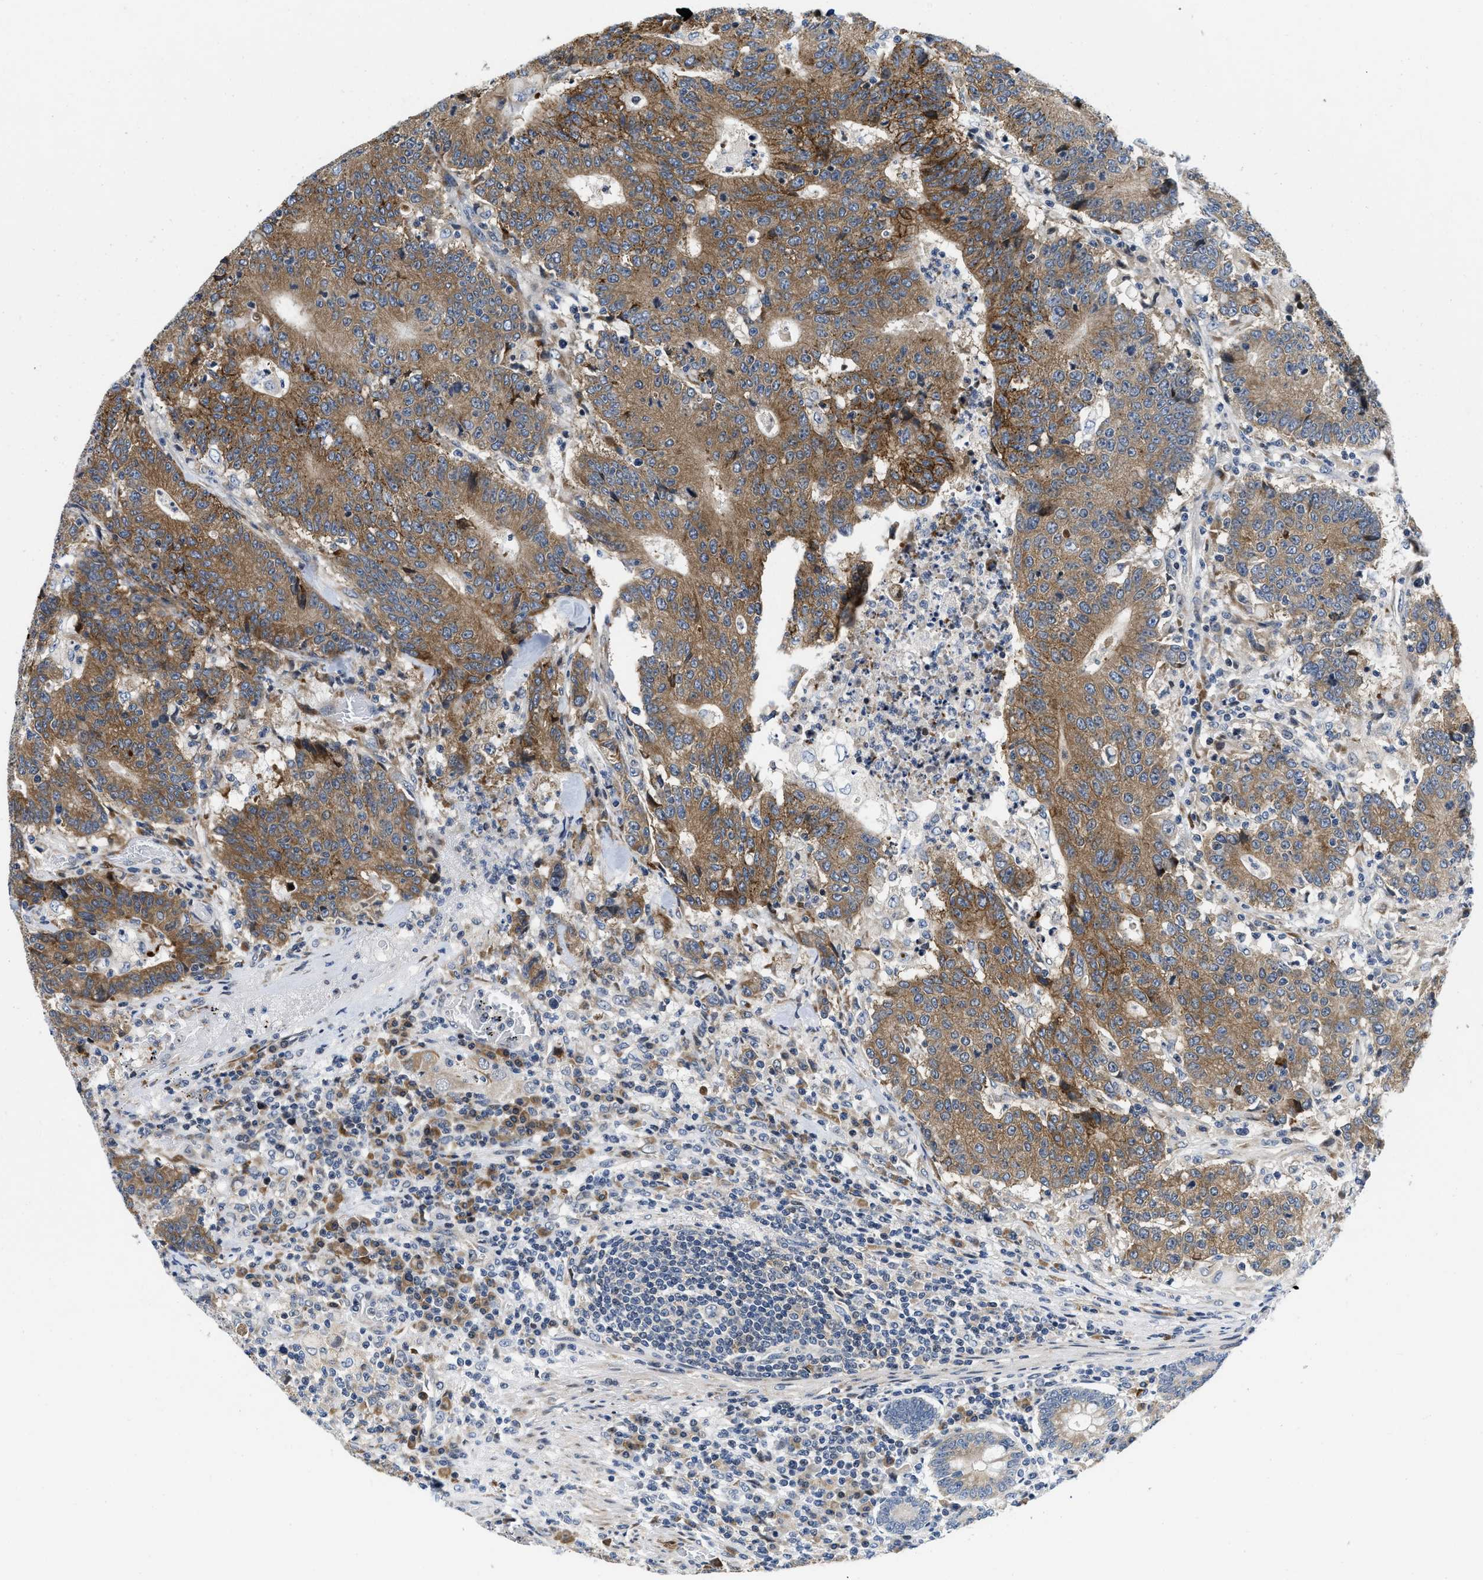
{"staining": {"intensity": "moderate", "quantity": ">75%", "location": "cytoplasmic/membranous"}, "tissue": "colorectal cancer", "cell_type": "Tumor cells", "image_type": "cancer", "snomed": [{"axis": "morphology", "description": "Normal tissue, NOS"}, {"axis": "morphology", "description": "Adenocarcinoma, NOS"}, {"axis": "topography", "description": "Colon"}], "caption": "Immunohistochemistry (DAB (3,3'-diaminobenzidine)) staining of human colorectal adenocarcinoma reveals moderate cytoplasmic/membranous protein expression in about >75% of tumor cells.", "gene": "IKBKE", "patient": {"sex": "female", "age": 75}}